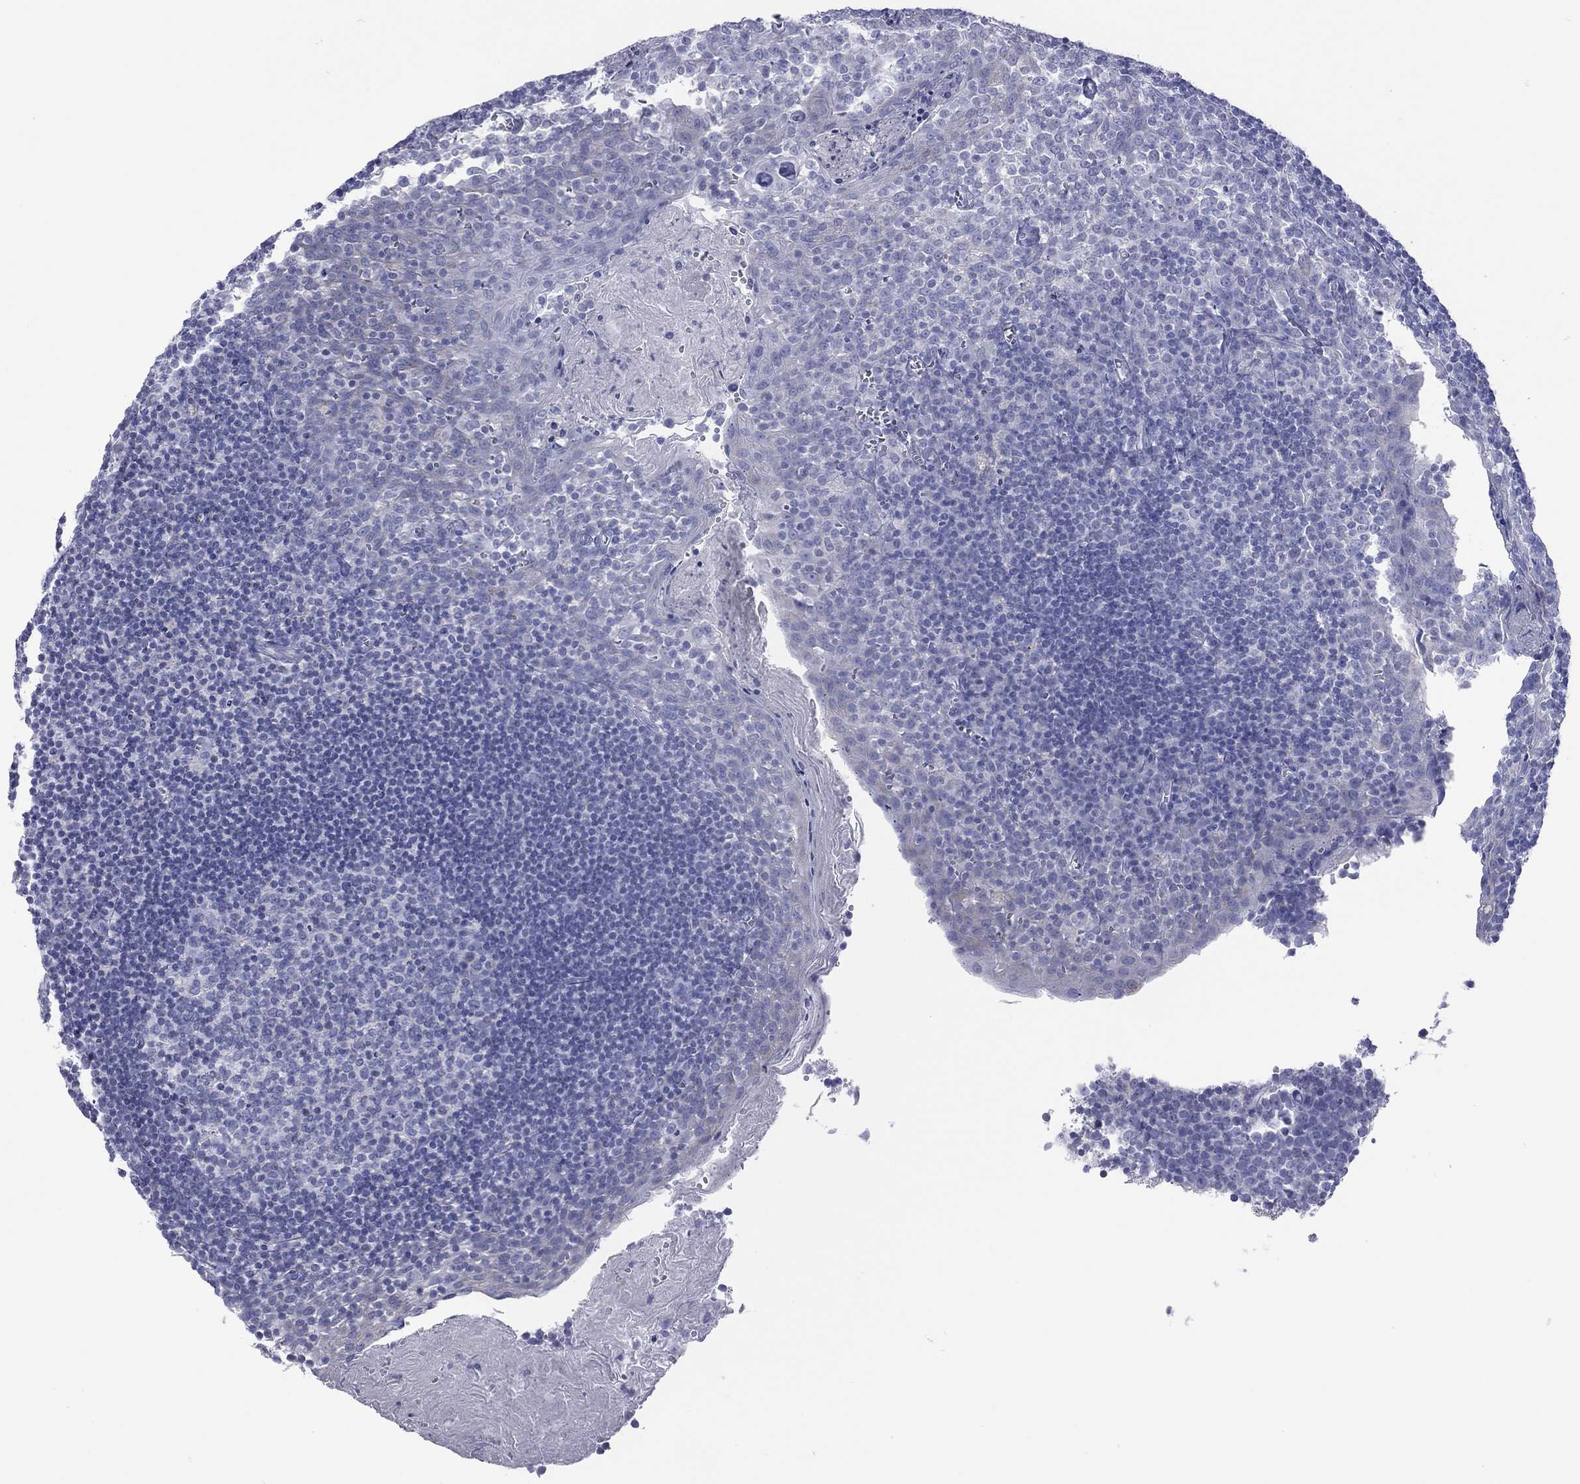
{"staining": {"intensity": "negative", "quantity": "none", "location": "none"}, "tissue": "lymph node", "cell_type": "Germinal center cells", "image_type": "normal", "snomed": [{"axis": "morphology", "description": "Normal tissue, NOS"}, {"axis": "topography", "description": "Lymph node"}], "caption": "Immunohistochemical staining of normal human lymph node reveals no significant positivity in germinal center cells. The staining is performed using DAB (3,3'-diaminobenzidine) brown chromogen with nuclei counter-stained in using hematoxylin.", "gene": "VSIG10", "patient": {"sex": "female", "age": 21}}